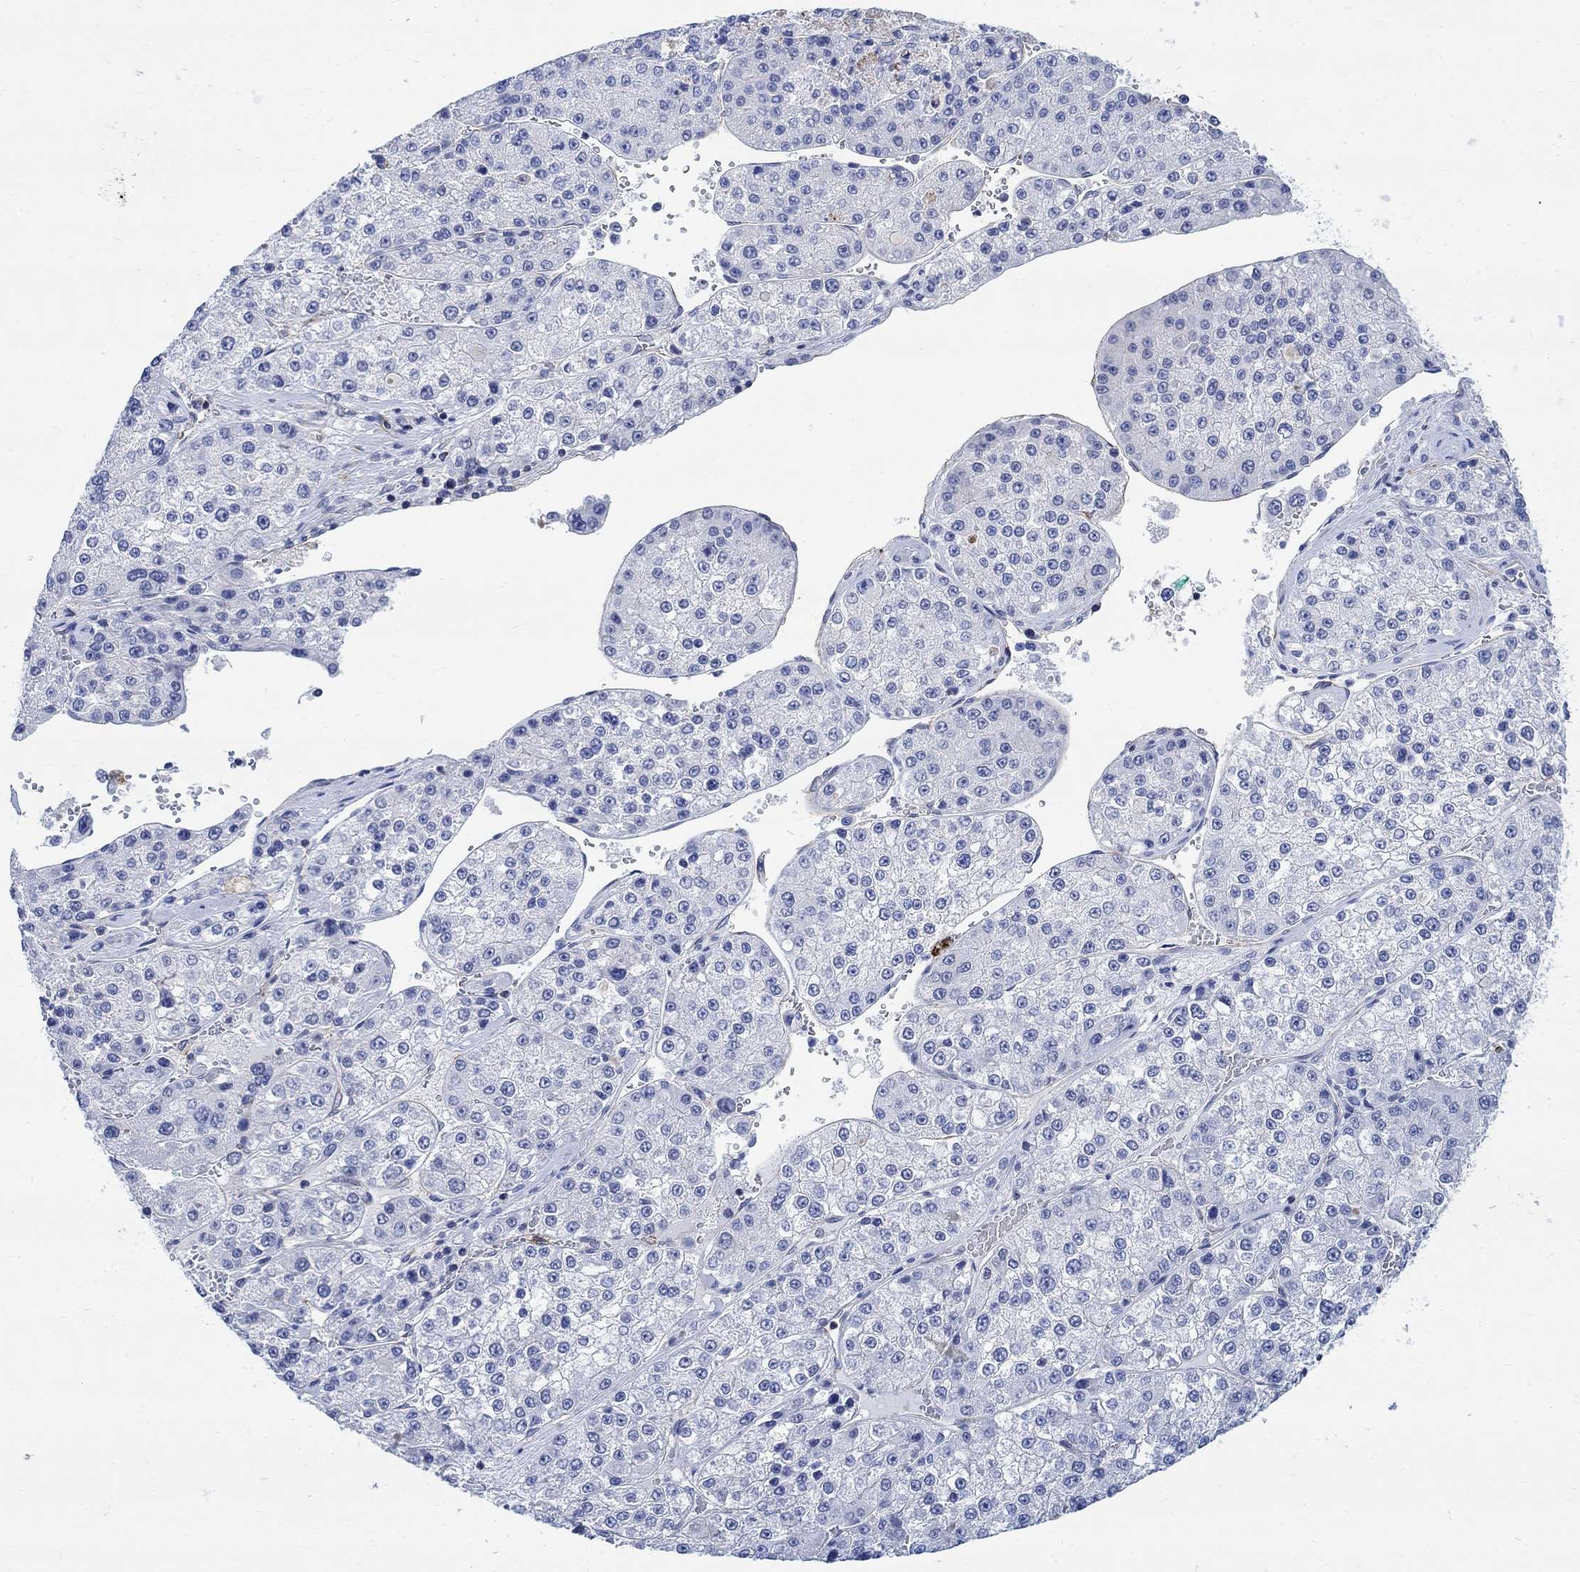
{"staining": {"intensity": "negative", "quantity": "none", "location": "none"}, "tissue": "liver cancer", "cell_type": "Tumor cells", "image_type": "cancer", "snomed": [{"axis": "morphology", "description": "Carcinoma, Hepatocellular, NOS"}, {"axis": "topography", "description": "Liver"}], "caption": "Liver cancer stained for a protein using IHC shows no staining tumor cells.", "gene": "PHF21B", "patient": {"sex": "female", "age": 73}}